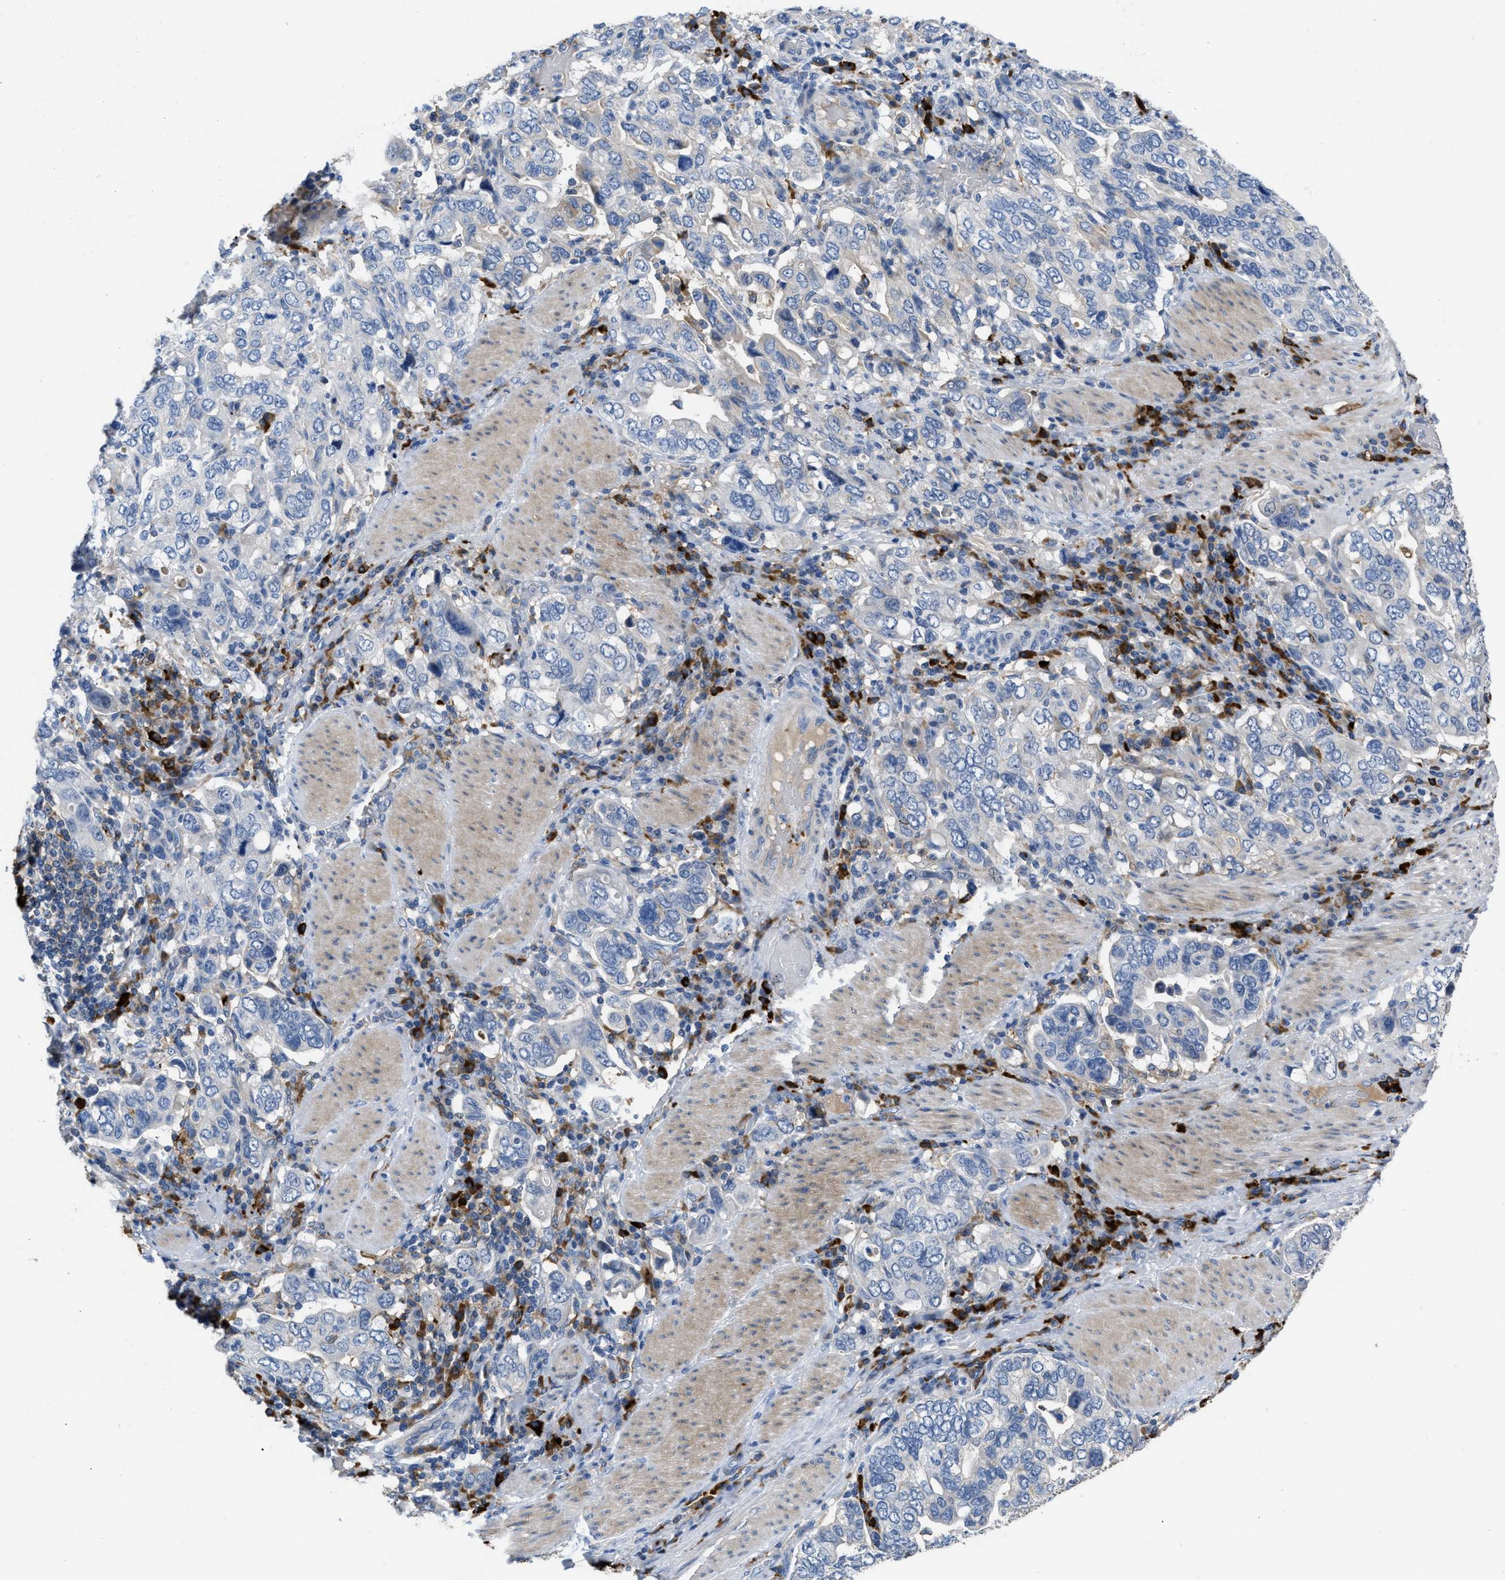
{"staining": {"intensity": "negative", "quantity": "none", "location": "none"}, "tissue": "stomach cancer", "cell_type": "Tumor cells", "image_type": "cancer", "snomed": [{"axis": "morphology", "description": "Adenocarcinoma, NOS"}, {"axis": "topography", "description": "Stomach, upper"}], "caption": "High power microscopy histopathology image of an IHC image of stomach adenocarcinoma, revealing no significant positivity in tumor cells. (DAB IHC visualized using brightfield microscopy, high magnification).", "gene": "FGF18", "patient": {"sex": "male", "age": 62}}